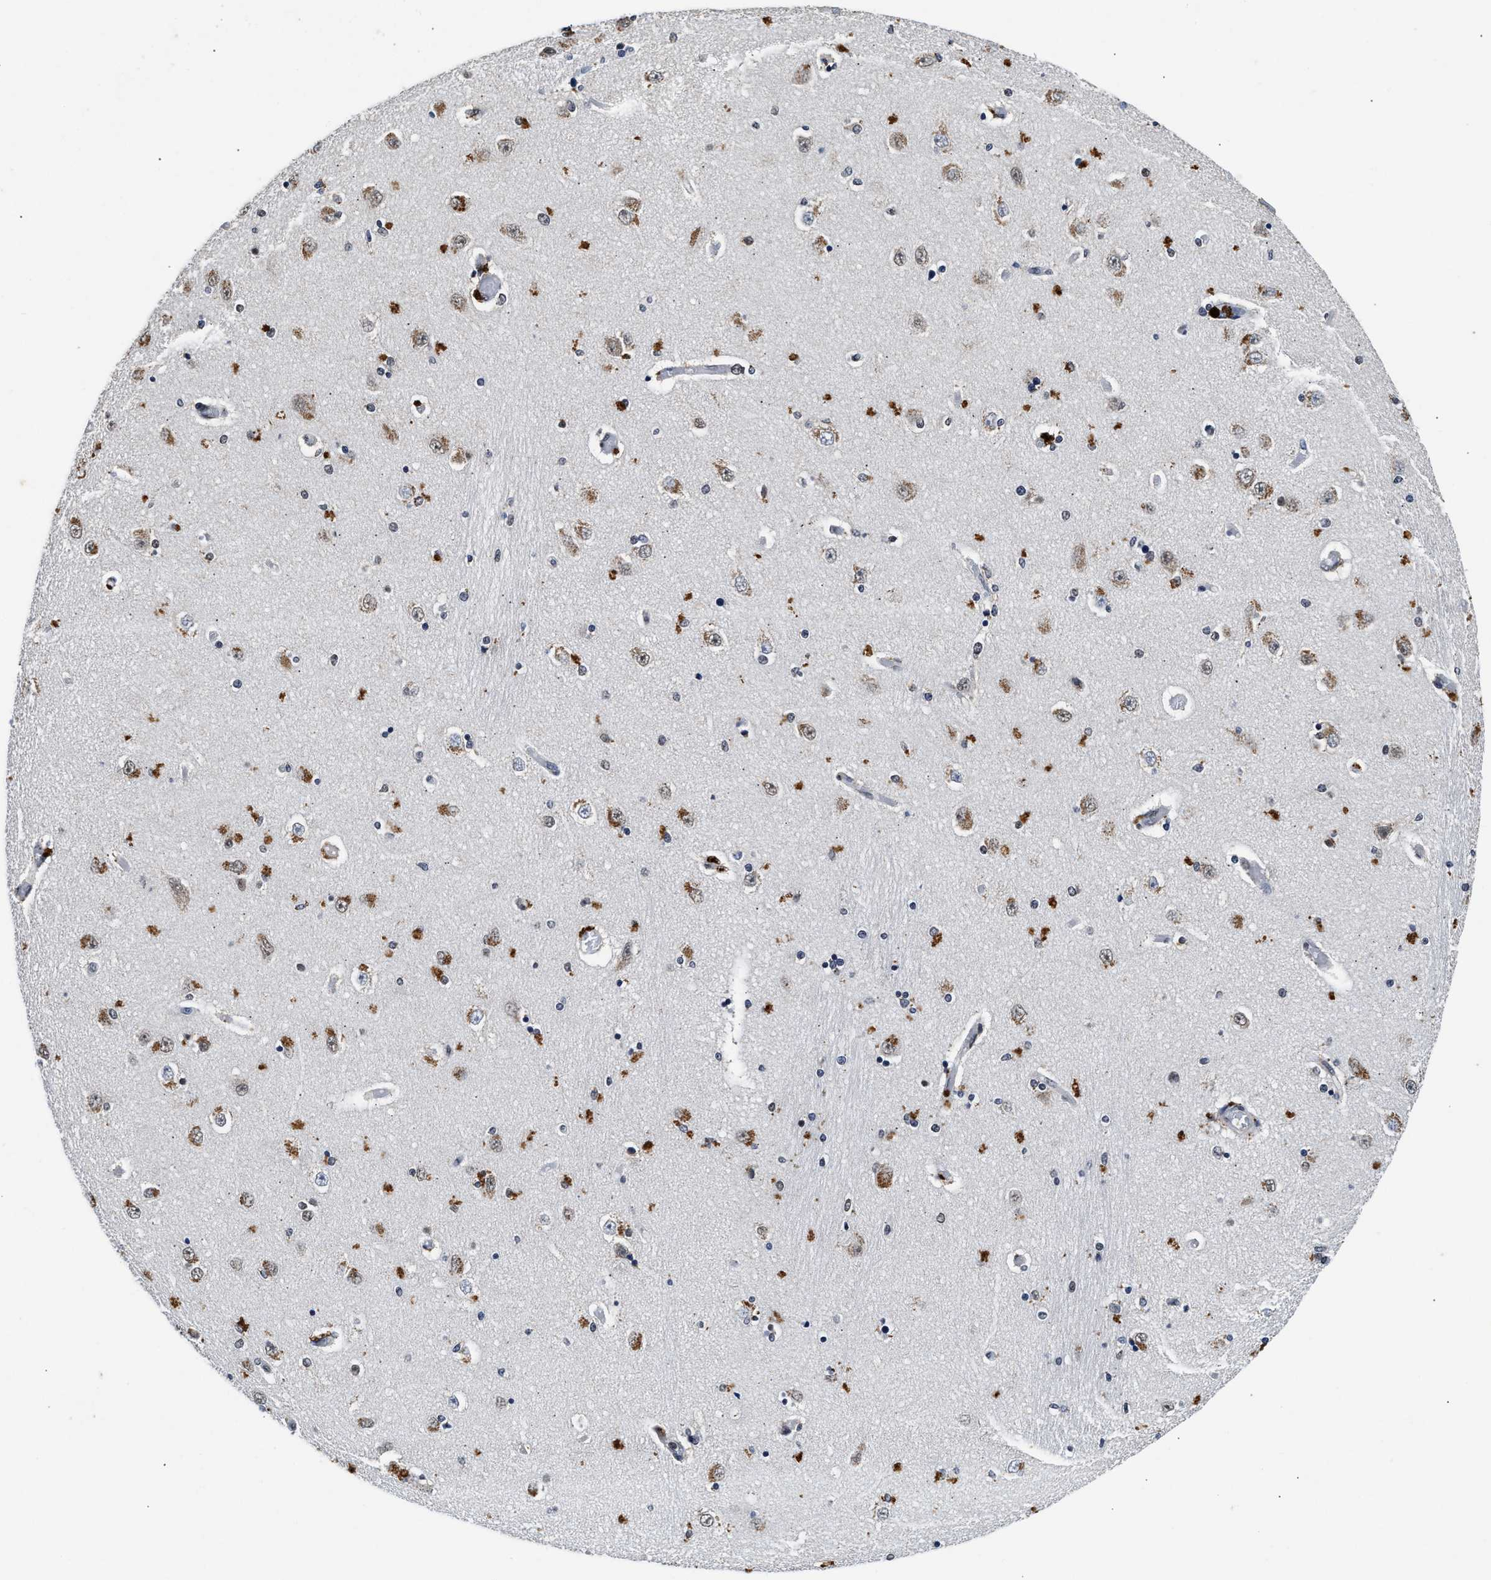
{"staining": {"intensity": "moderate", "quantity": "<25%", "location": "cytoplasmic/membranous"}, "tissue": "hippocampus", "cell_type": "Glial cells", "image_type": "normal", "snomed": [{"axis": "morphology", "description": "Normal tissue, NOS"}, {"axis": "topography", "description": "Hippocampus"}], "caption": "An immunohistochemistry photomicrograph of normal tissue is shown. Protein staining in brown labels moderate cytoplasmic/membranous positivity in hippocampus within glial cells.", "gene": "ACOX1", "patient": {"sex": "female", "age": 54}}